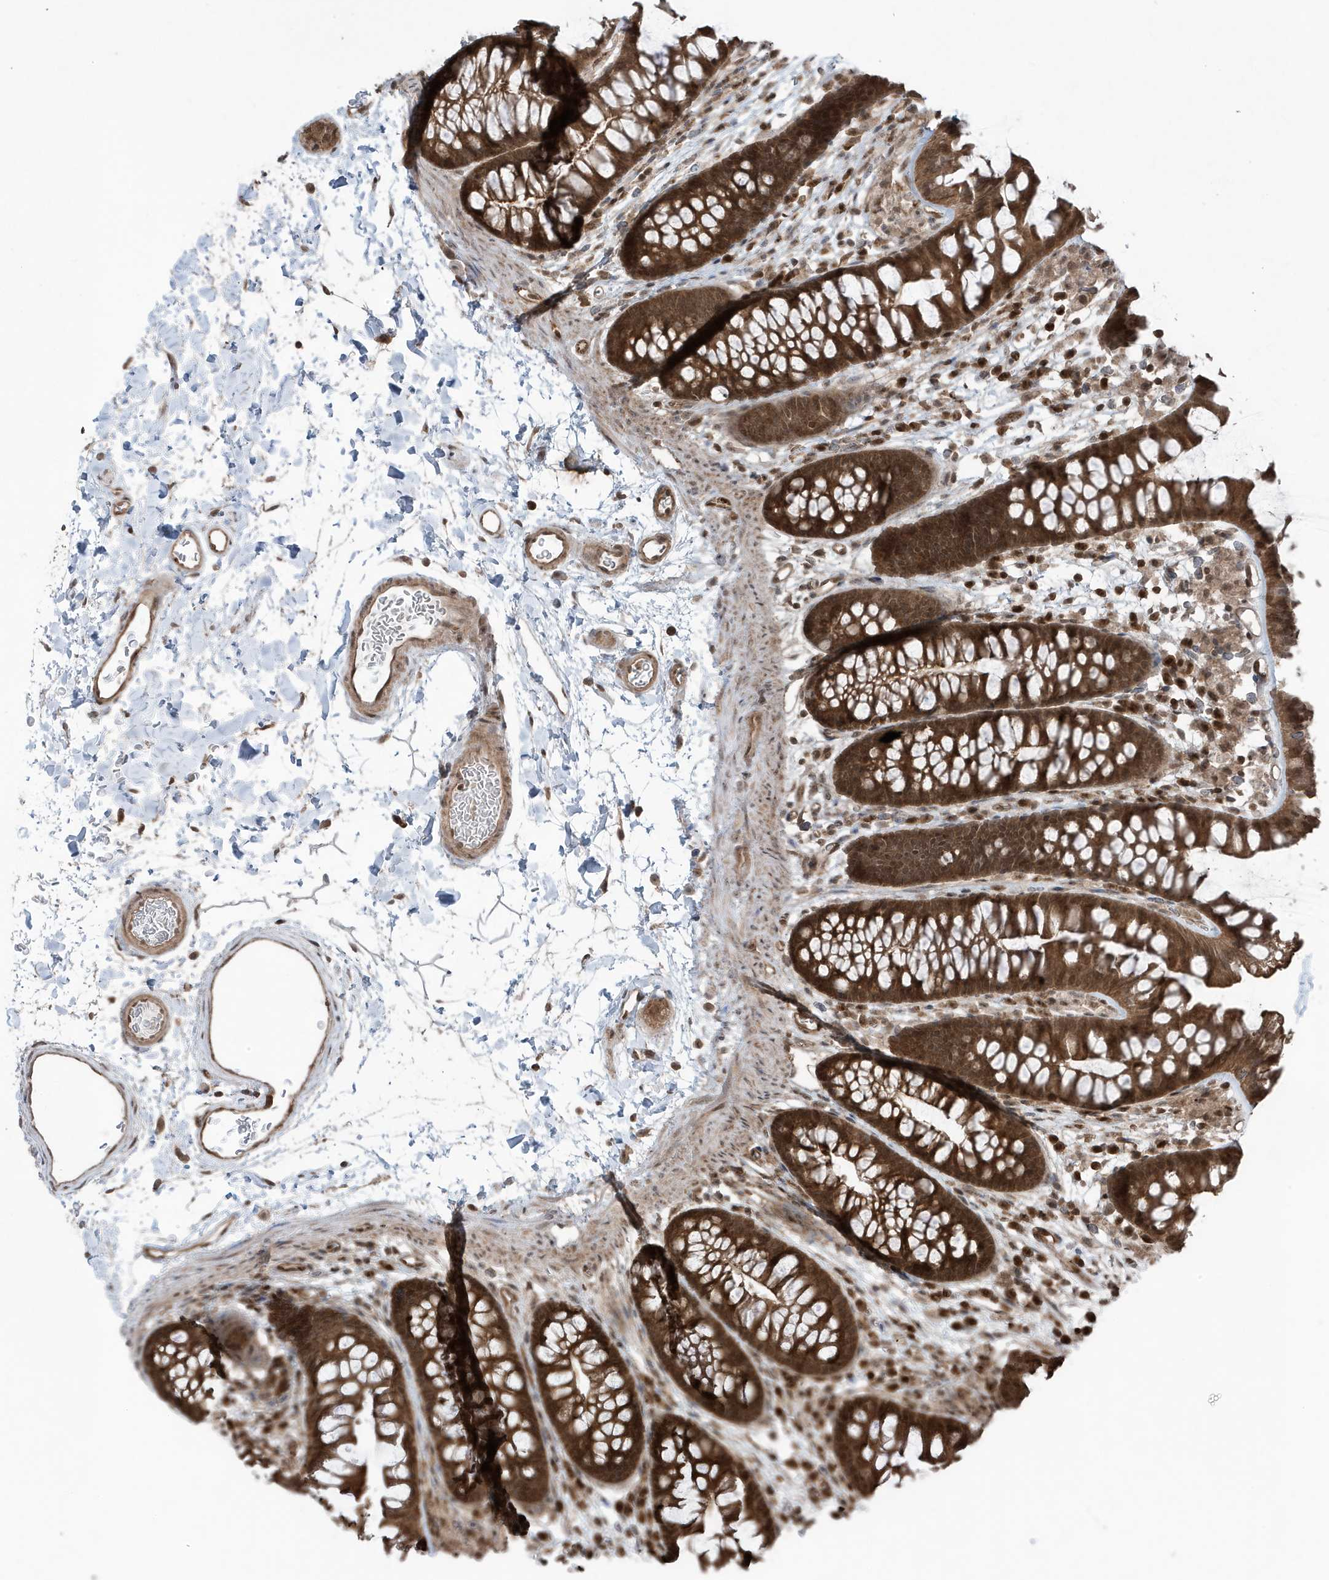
{"staining": {"intensity": "strong", "quantity": ">75%", "location": "cytoplasmic/membranous,nuclear"}, "tissue": "colon", "cell_type": "Endothelial cells", "image_type": "normal", "snomed": [{"axis": "morphology", "description": "Normal tissue, NOS"}, {"axis": "topography", "description": "Colon"}], "caption": "Endothelial cells exhibit high levels of strong cytoplasmic/membranous,nuclear staining in approximately >75% of cells in normal colon.", "gene": "MAPK1IP1L", "patient": {"sex": "female", "age": 62}}